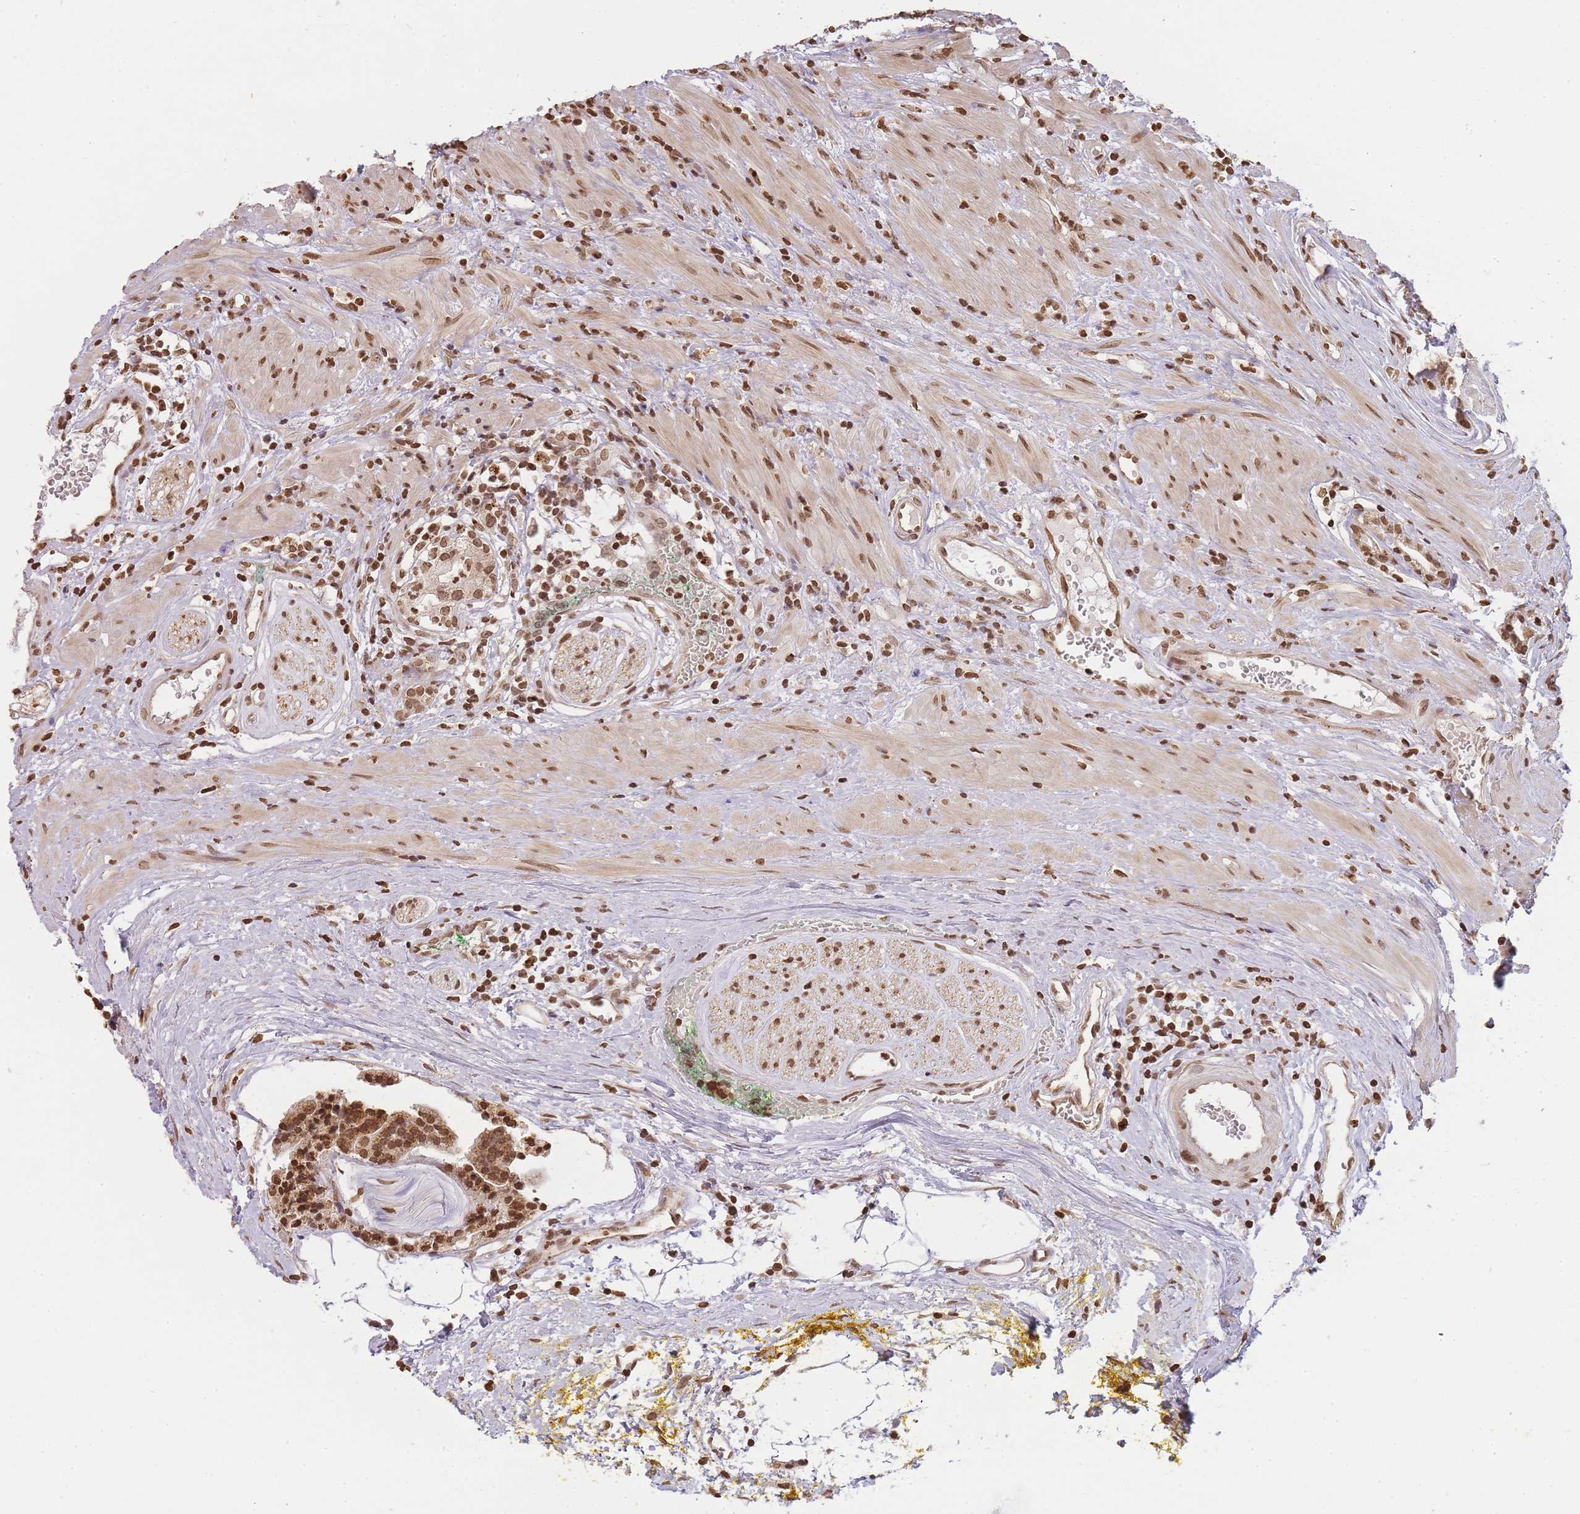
{"staining": {"intensity": "strong", "quantity": ">75%", "location": "cytoplasmic/membranous,nuclear"}, "tissue": "prostate cancer", "cell_type": "Tumor cells", "image_type": "cancer", "snomed": [{"axis": "morphology", "description": "Adenocarcinoma, High grade"}, {"axis": "topography", "description": "Prostate"}], "caption": "Tumor cells display high levels of strong cytoplasmic/membranous and nuclear positivity in approximately >75% of cells in adenocarcinoma (high-grade) (prostate).", "gene": "WWTR1", "patient": {"sex": "male", "age": 67}}